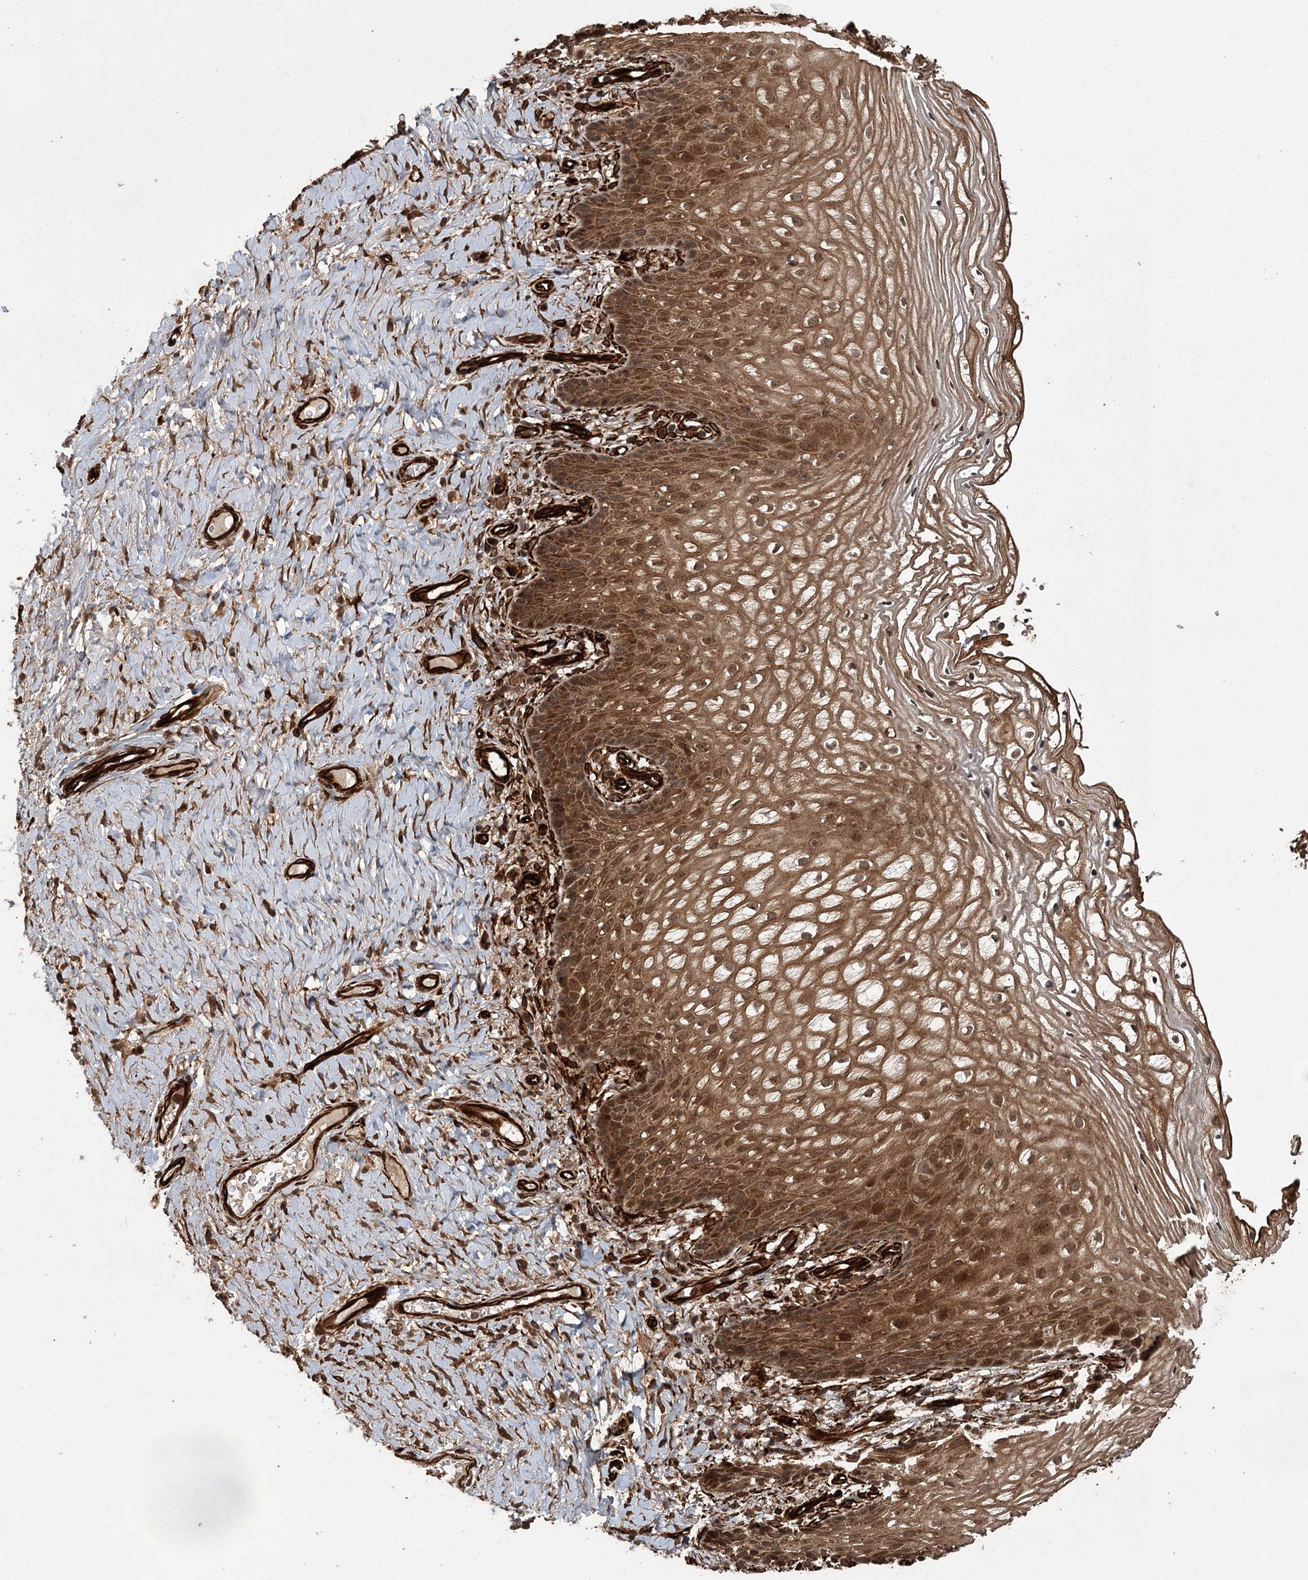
{"staining": {"intensity": "moderate", "quantity": "25%-75%", "location": "cytoplasmic/membranous"}, "tissue": "vagina", "cell_type": "Squamous epithelial cells", "image_type": "normal", "snomed": [{"axis": "morphology", "description": "Normal tissue, NOS"}, {"axis": "topography", "description": "Vagina"}], "caption": "Human vagina stained with a protein marker demonstrates moderate staining in squamous epithelial cells.", "gene": "RPAP3", "patient": {"sex": "female", "age": 60}}